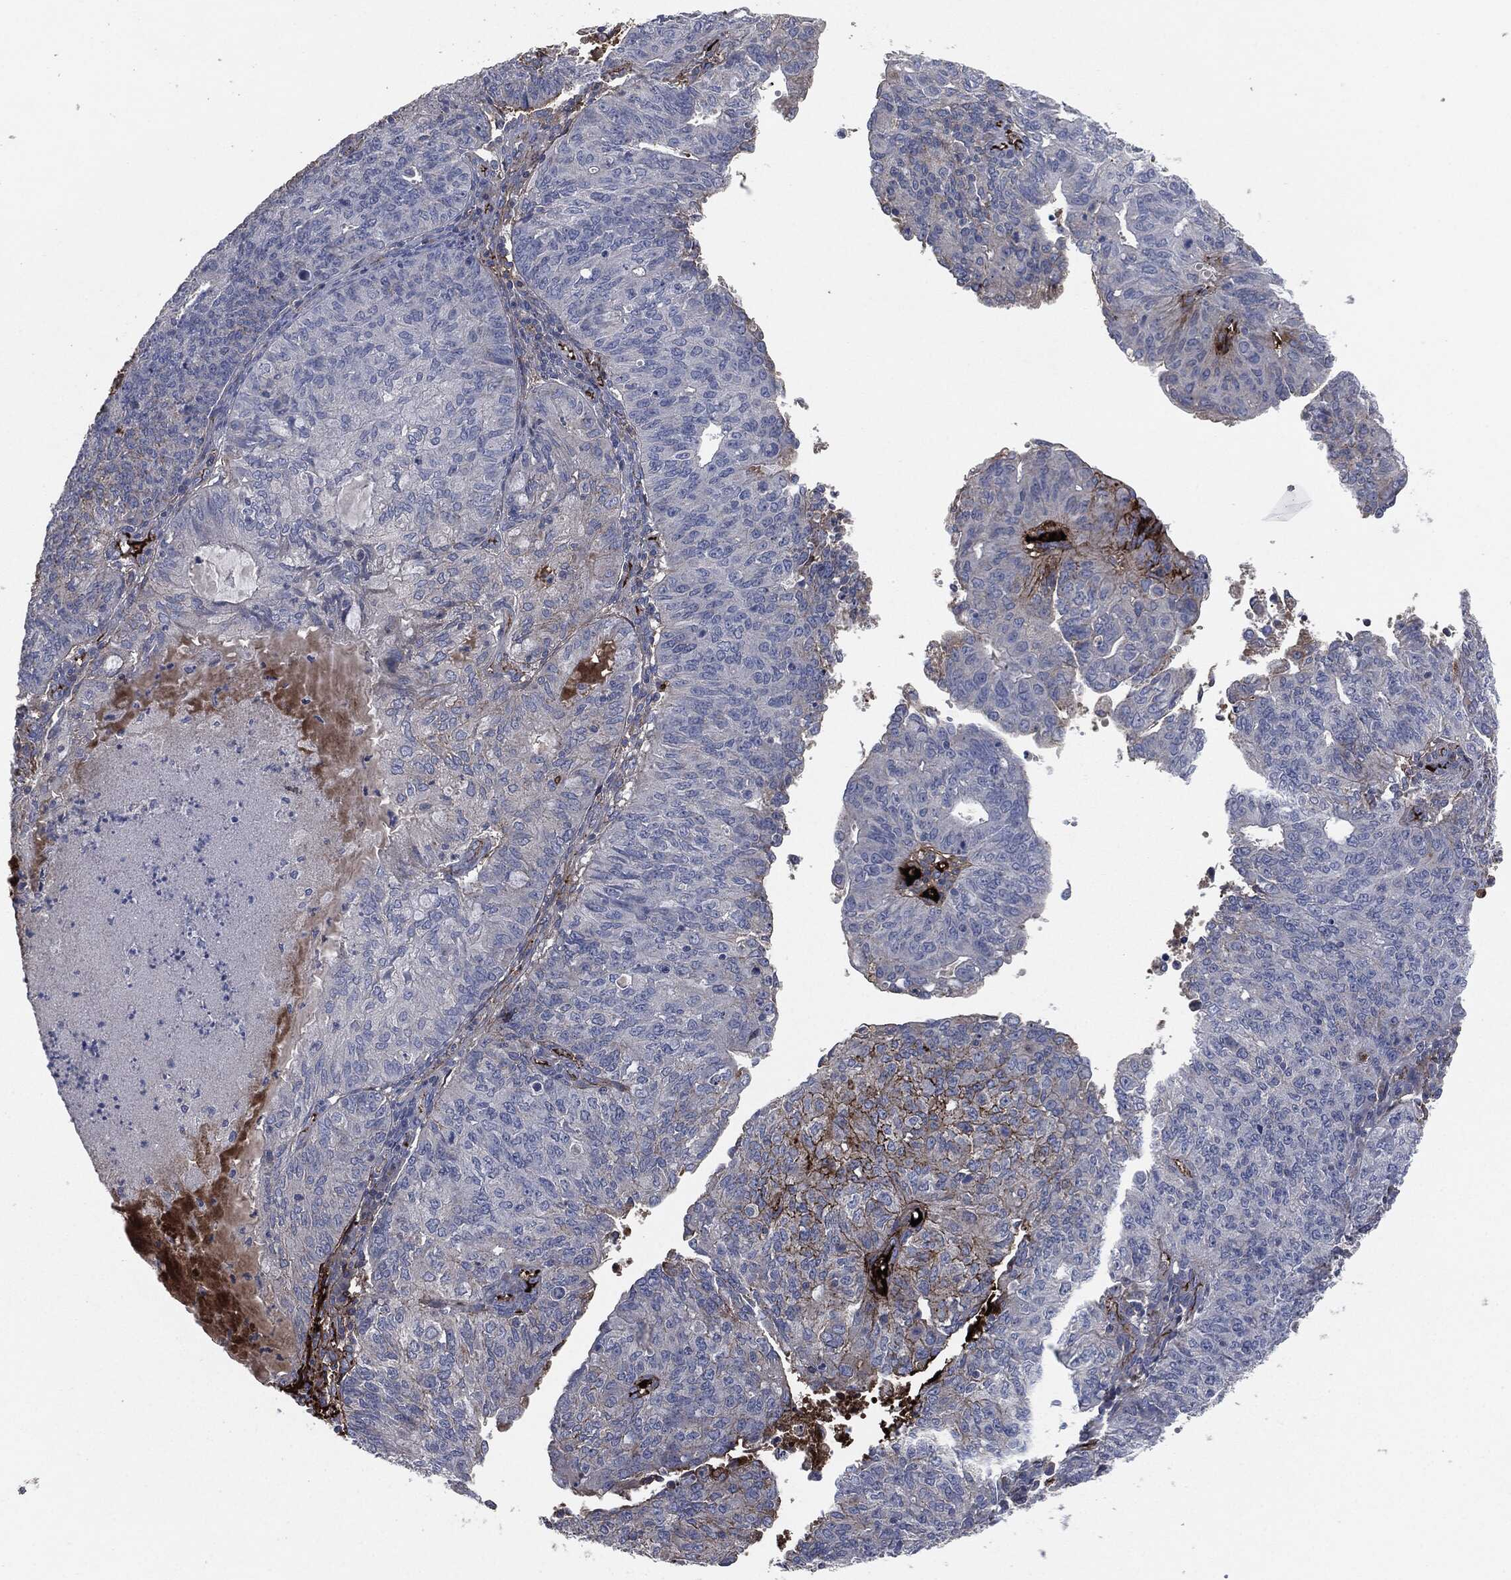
{"staining": {"intensity": "moderate", "quantity": "<25%", "location": "cytoplasmic/membranous"}, "tissue": "endometrial cancer", "cell_type": "Tumor cells", "image_type": "cancer", "snomed": [{"axis": "morphology", "description": "Adenocarcinoma, NOS"}, {"axis": "topography", "description": "Endometrium"}], "caption": "Endometrial cancer (adenocarcinoma) was stained to show a protein in brown. There is low levels of moderate cytoplasmic/membranous expression in about <25% of tumor cells.", "gene": "APOB", "patient": {"sex": "female", "age": 82}}